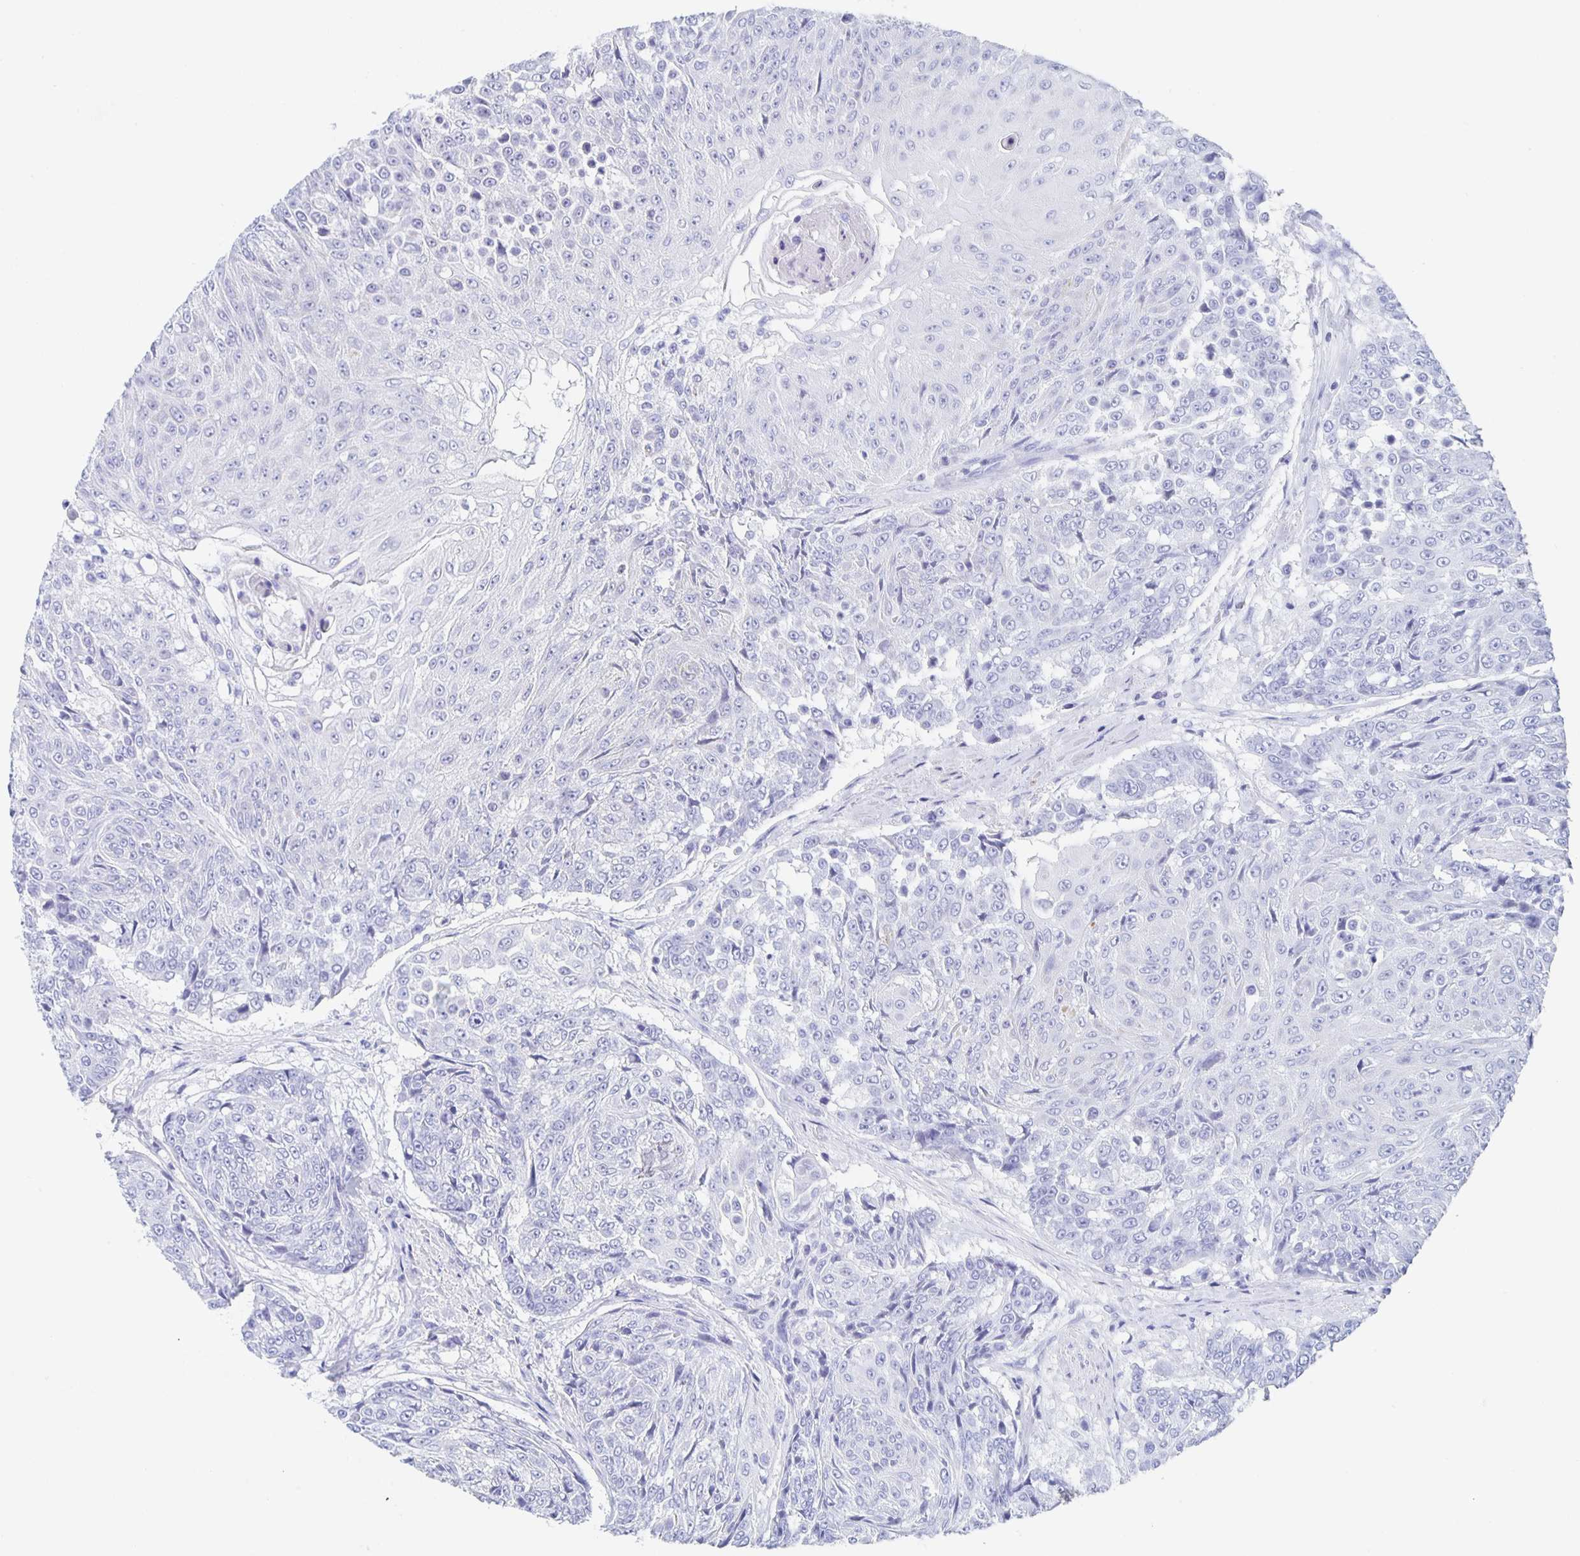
{"staining": {"intensity": "negative", "quantity": "none", "location": "none"}, "tissue": "urothelial cancer", "cell_type": "Tumor cells", "image_type": "cancer", "snomed": [{"axis": "morphology", "description": "Urothelial carcinoma, High grade"}, {"axis": "topography", "description": "Urinary bladder"}], "caption": "The immunohistochemistry (IHC) image has no significant staining in tumor cells of urothelial cancer tissue.", "gene": "DMBT1", "patient": {"sex": "female", "age": 63}}